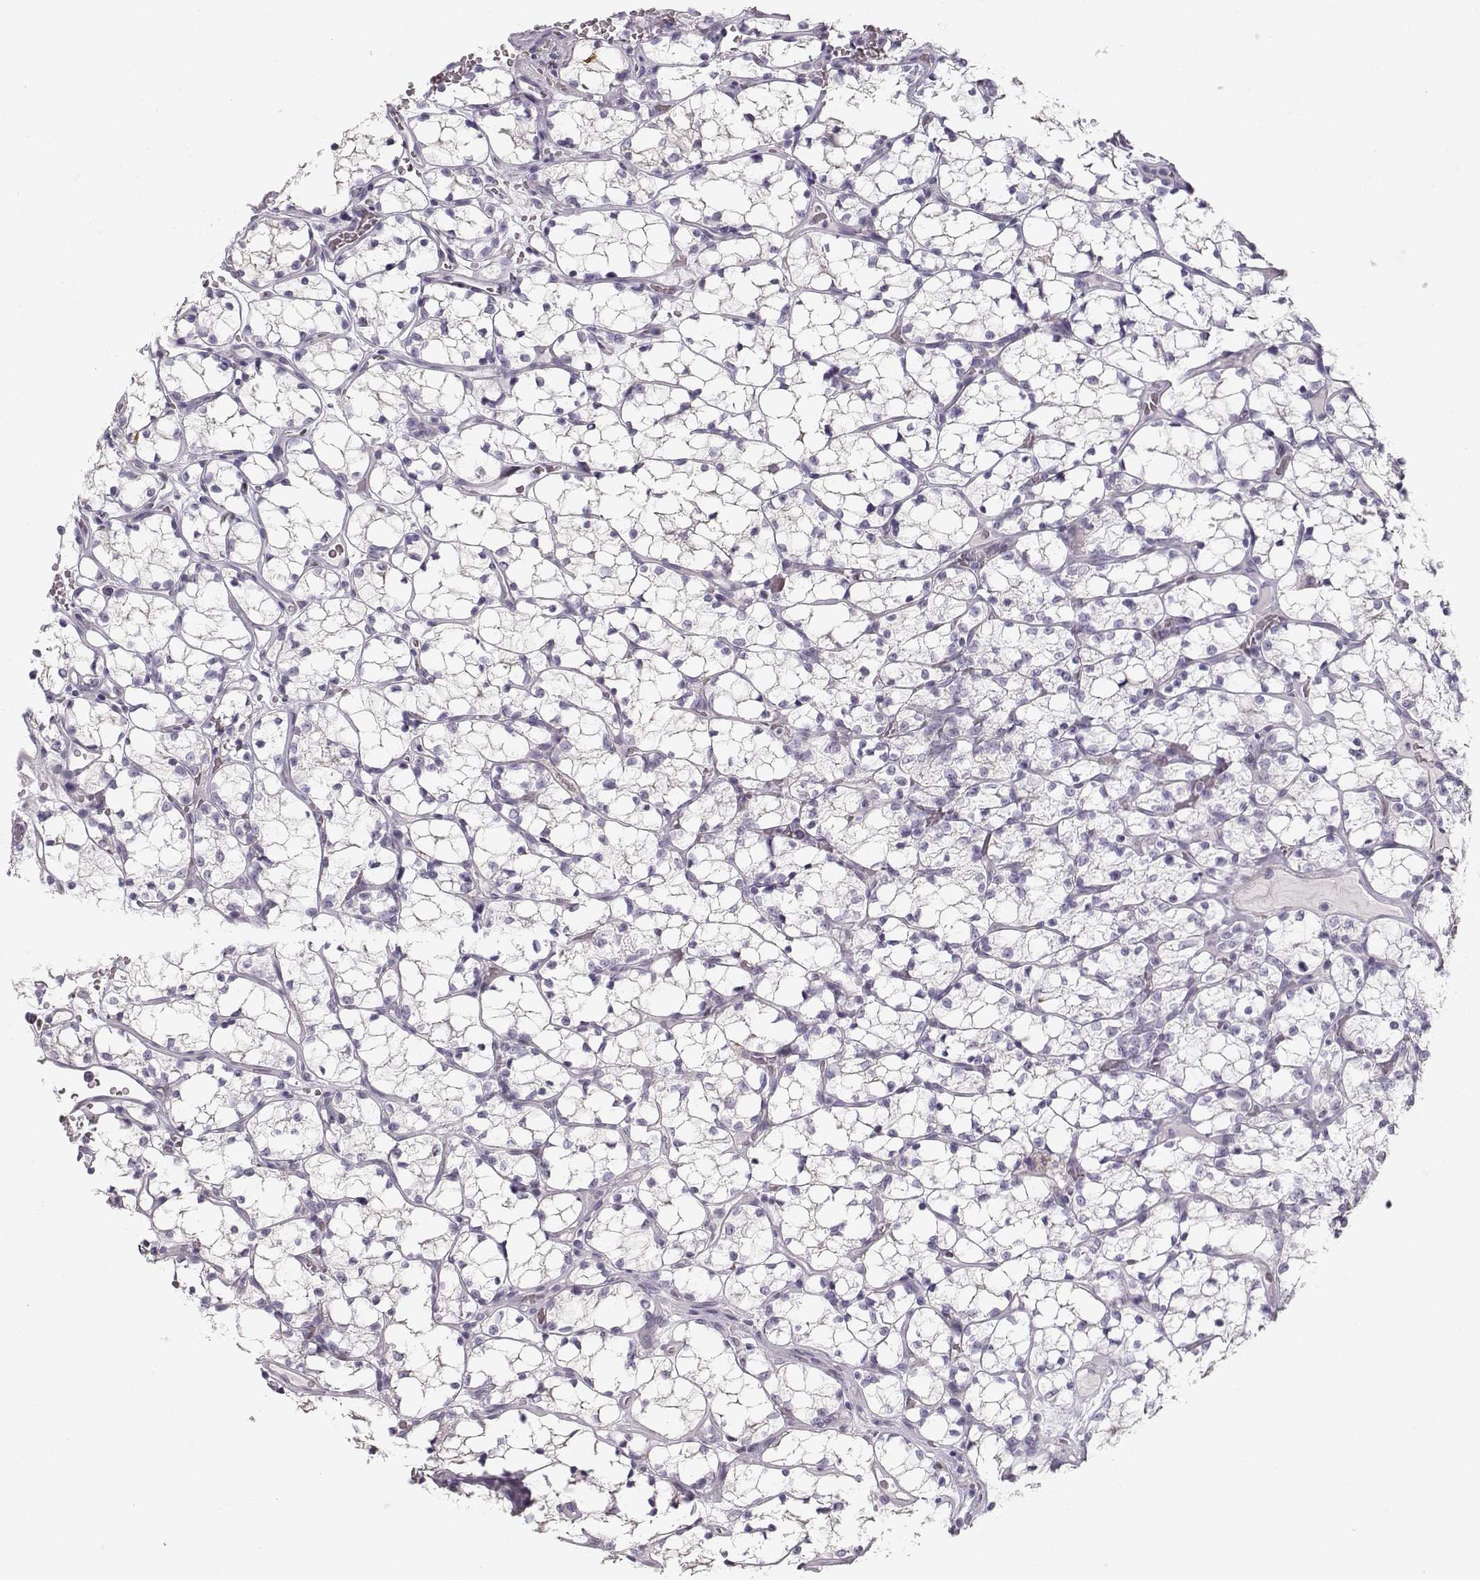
{"staining": {"intensity": "negative", "quantity": "none", "location": "none"}, "tissue": "renal cancer", "cell_type": "Tumor cells", "image_type": "cancer", "snomed": [{"axis": "morphology", "description": "Adenocarcinoma, NOS"}, {"axis": "topography", "description": "Kidney"}], "caption": "Immunohistochemical staining of human adenocarcinoma (renal) demonstrates no significant staining in tumor cells.", "gene": "CASR", "patient": {"sex": "female", "age": 69}}